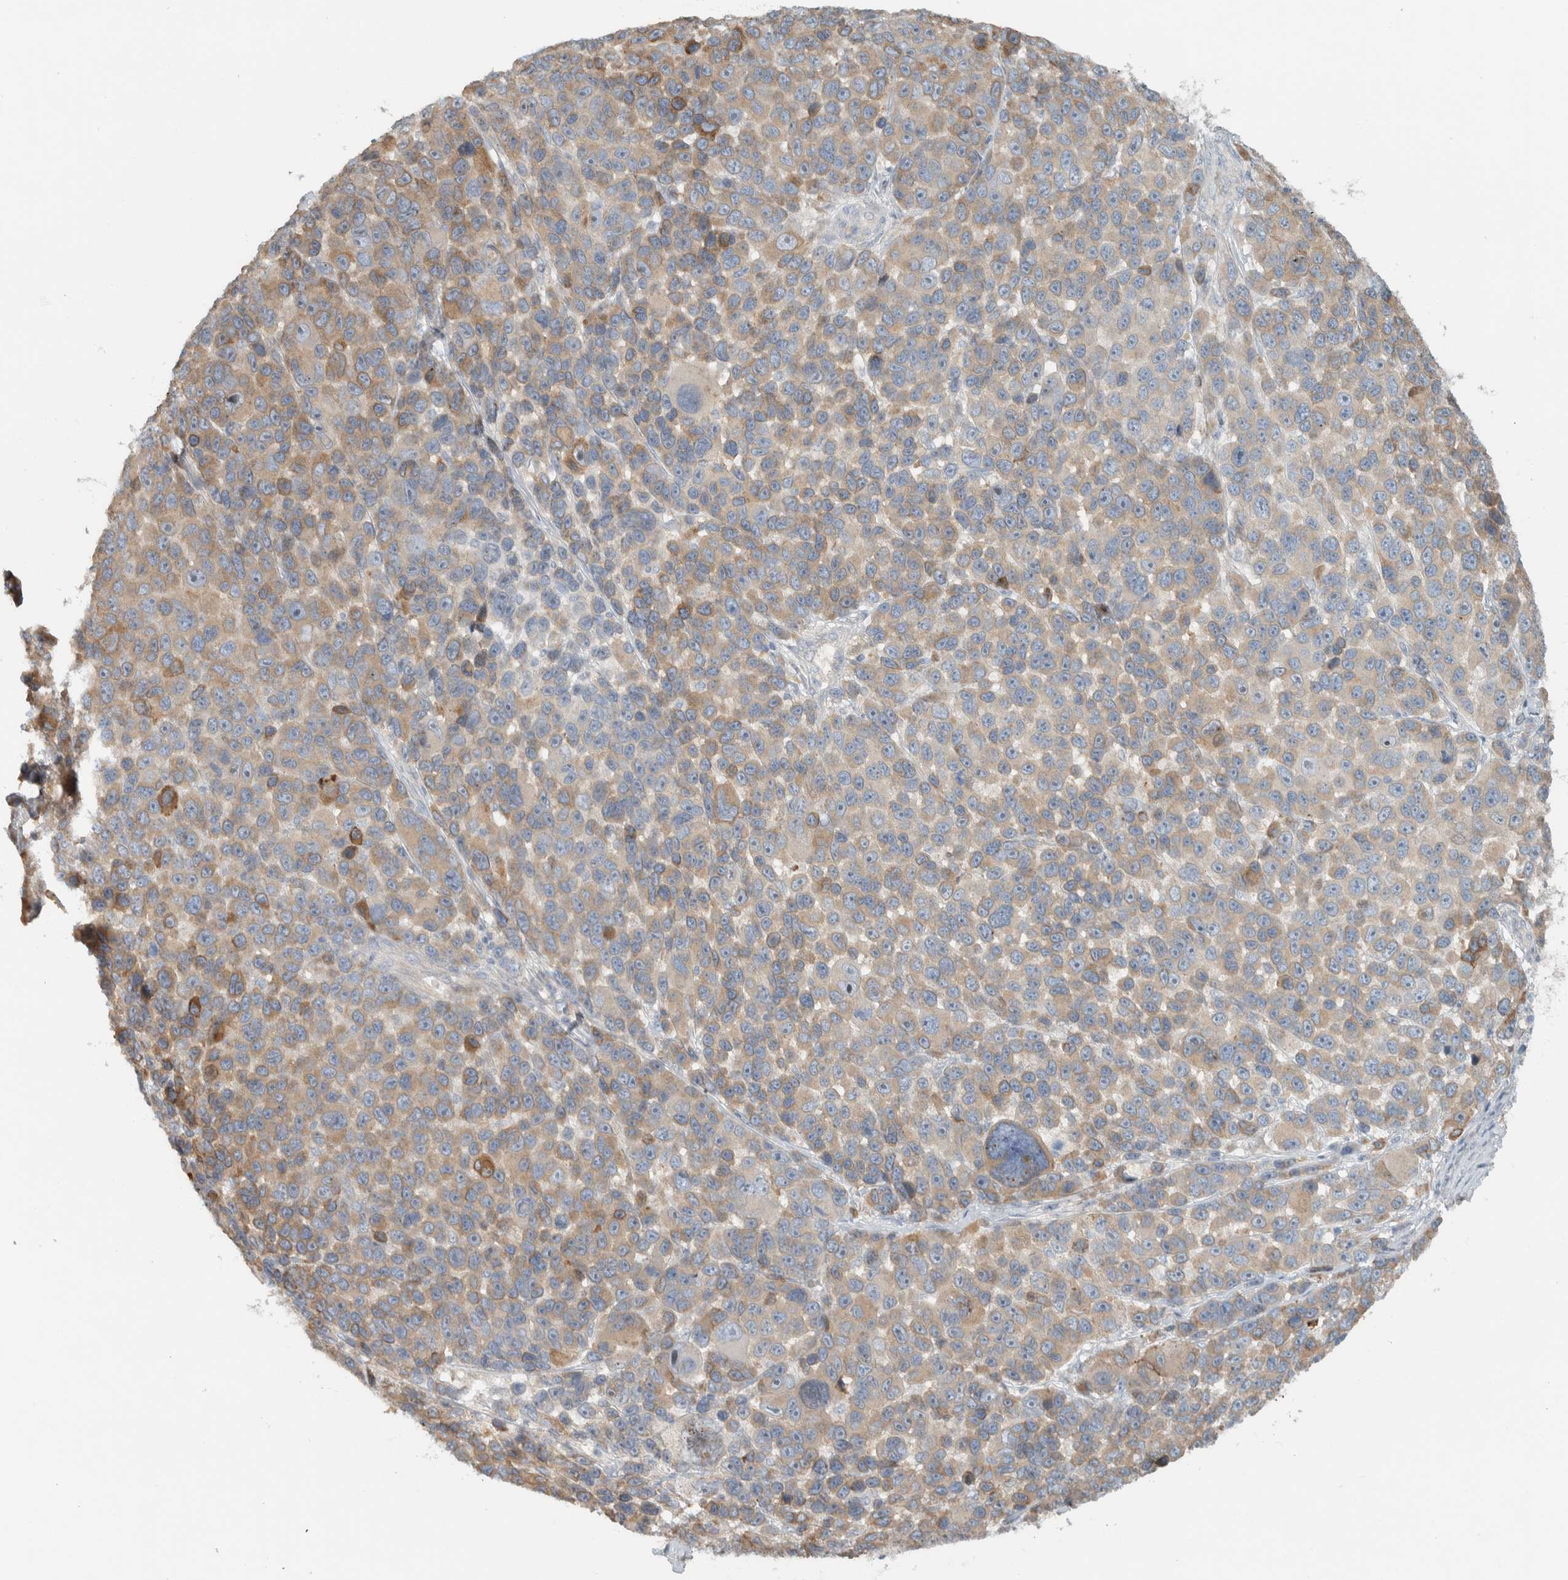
{"staining": {"intensity": "weak", "quantity": ">75%", "location": "cytoplasmic/membranous"}, "tissue": "melanoma", "cell_type": "Tumor cells", "image_type": "cancer", "snomed": [{"axis": "morphology", "description": "Malignant melanoma, NOS"}, {"axis": "topography", "description": "Skin"}], "caption": "Immunohistochemical staining of human malignant melanoma reveals low levels of weak cytoplasmic/membranous protein staining in approximately >75% of tumor cells. Nuclei are stained in blue.", "gene": "HGS", "patient": {"sex": "male", "age": 53}}